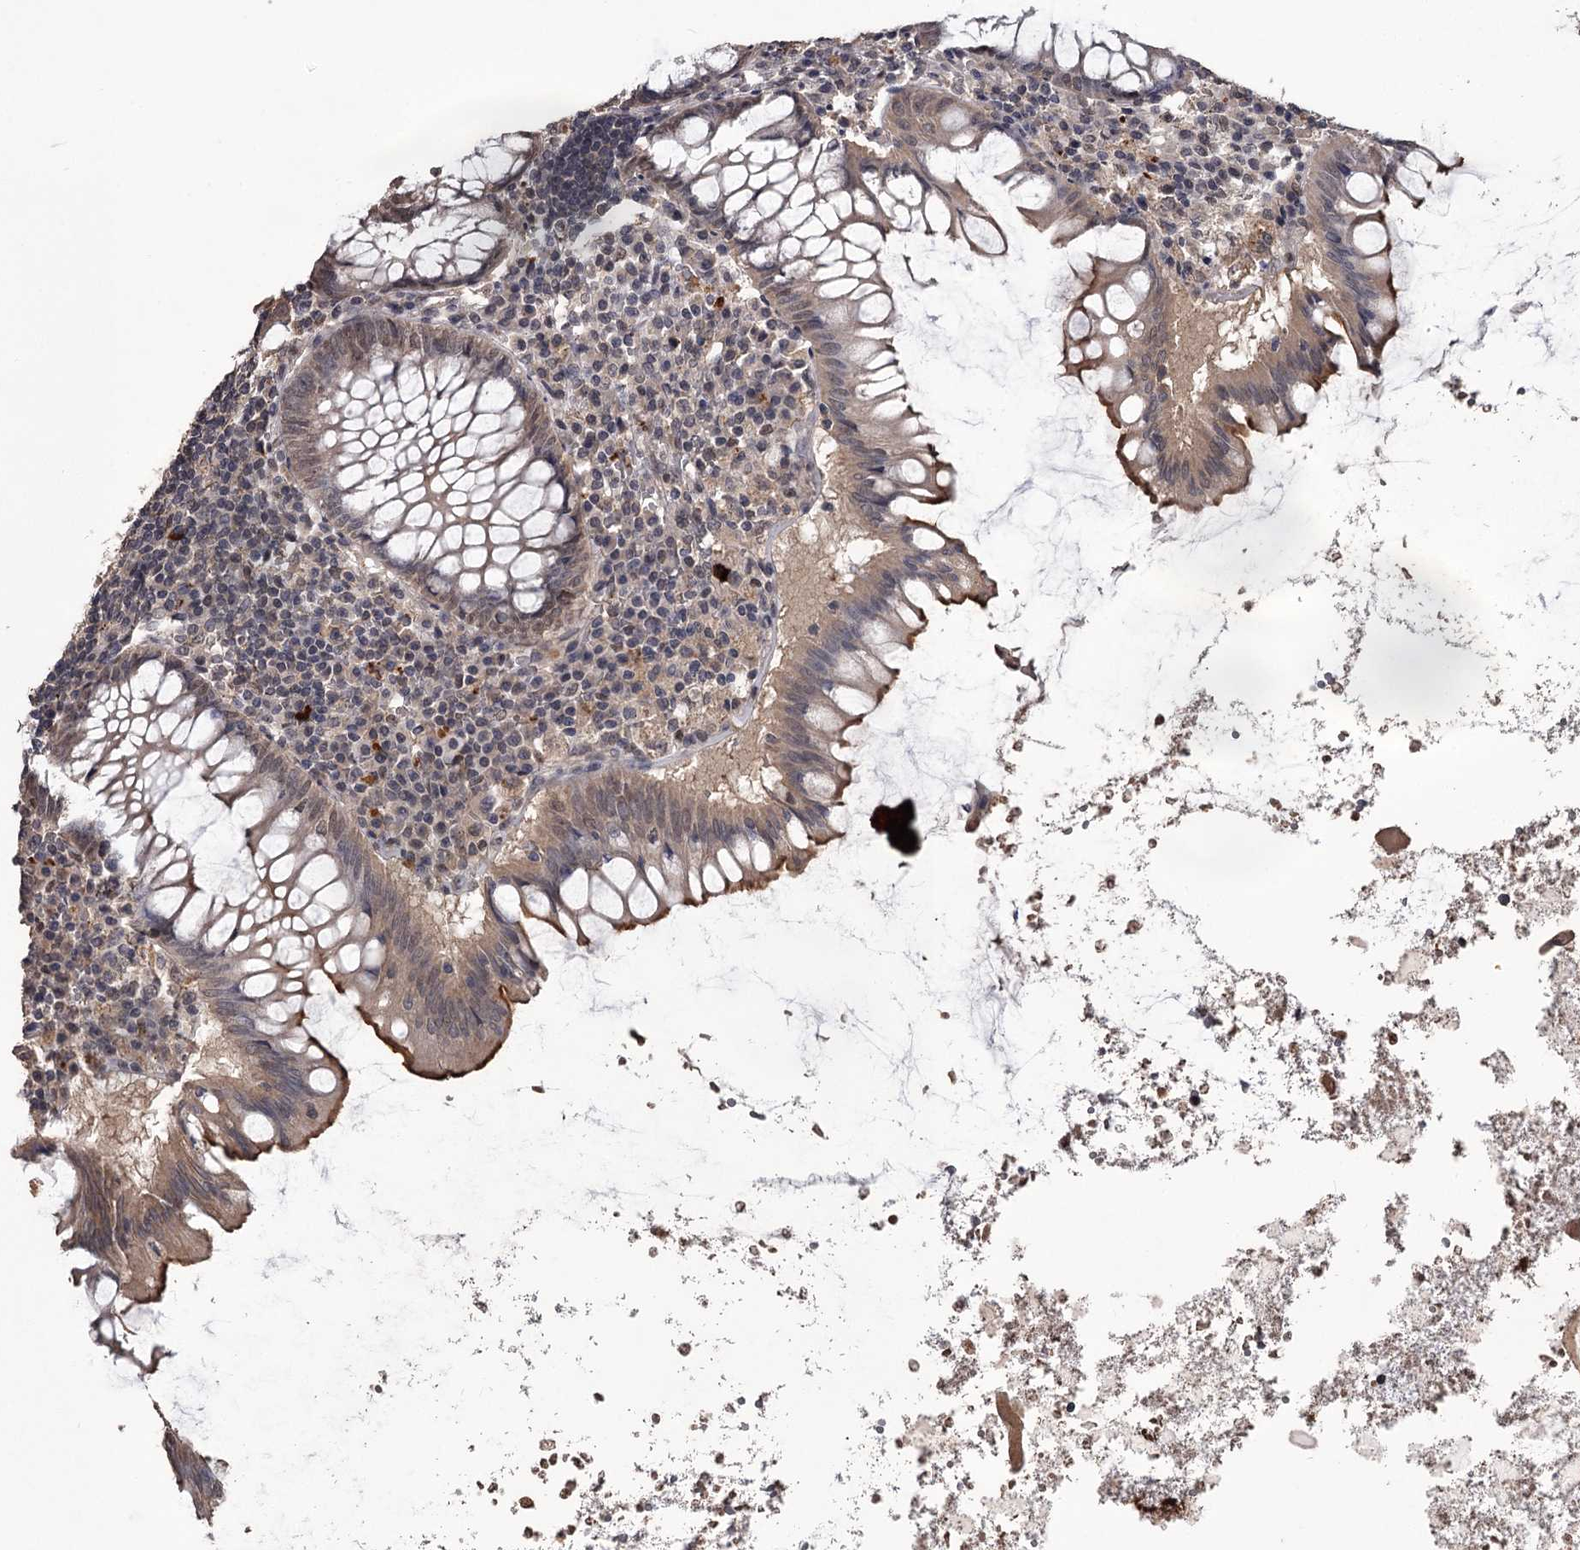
{"staining": {"intensity": "moderate", "quantity": ">75%", "location": "cytoplasmic/membranous,nuclear"}, "tissue": "appendix", "cell_type": "Glandular cells", "image_type": "normal", "snomed": [{"axis": "morphology", "description": "Normal tissue, NOS"}, {"axis": "topography", "description": "Appendix"}], "caption": "This micrograph shows immunohistochemistry (IHC) staining of unremarkable appendix, with medium moderate cytoplasmic/membranous,nuclear positivity in about >75% of glandular cells.", "gene": "PRPF40B", "patient": {"sex": "female", "age": 54}}